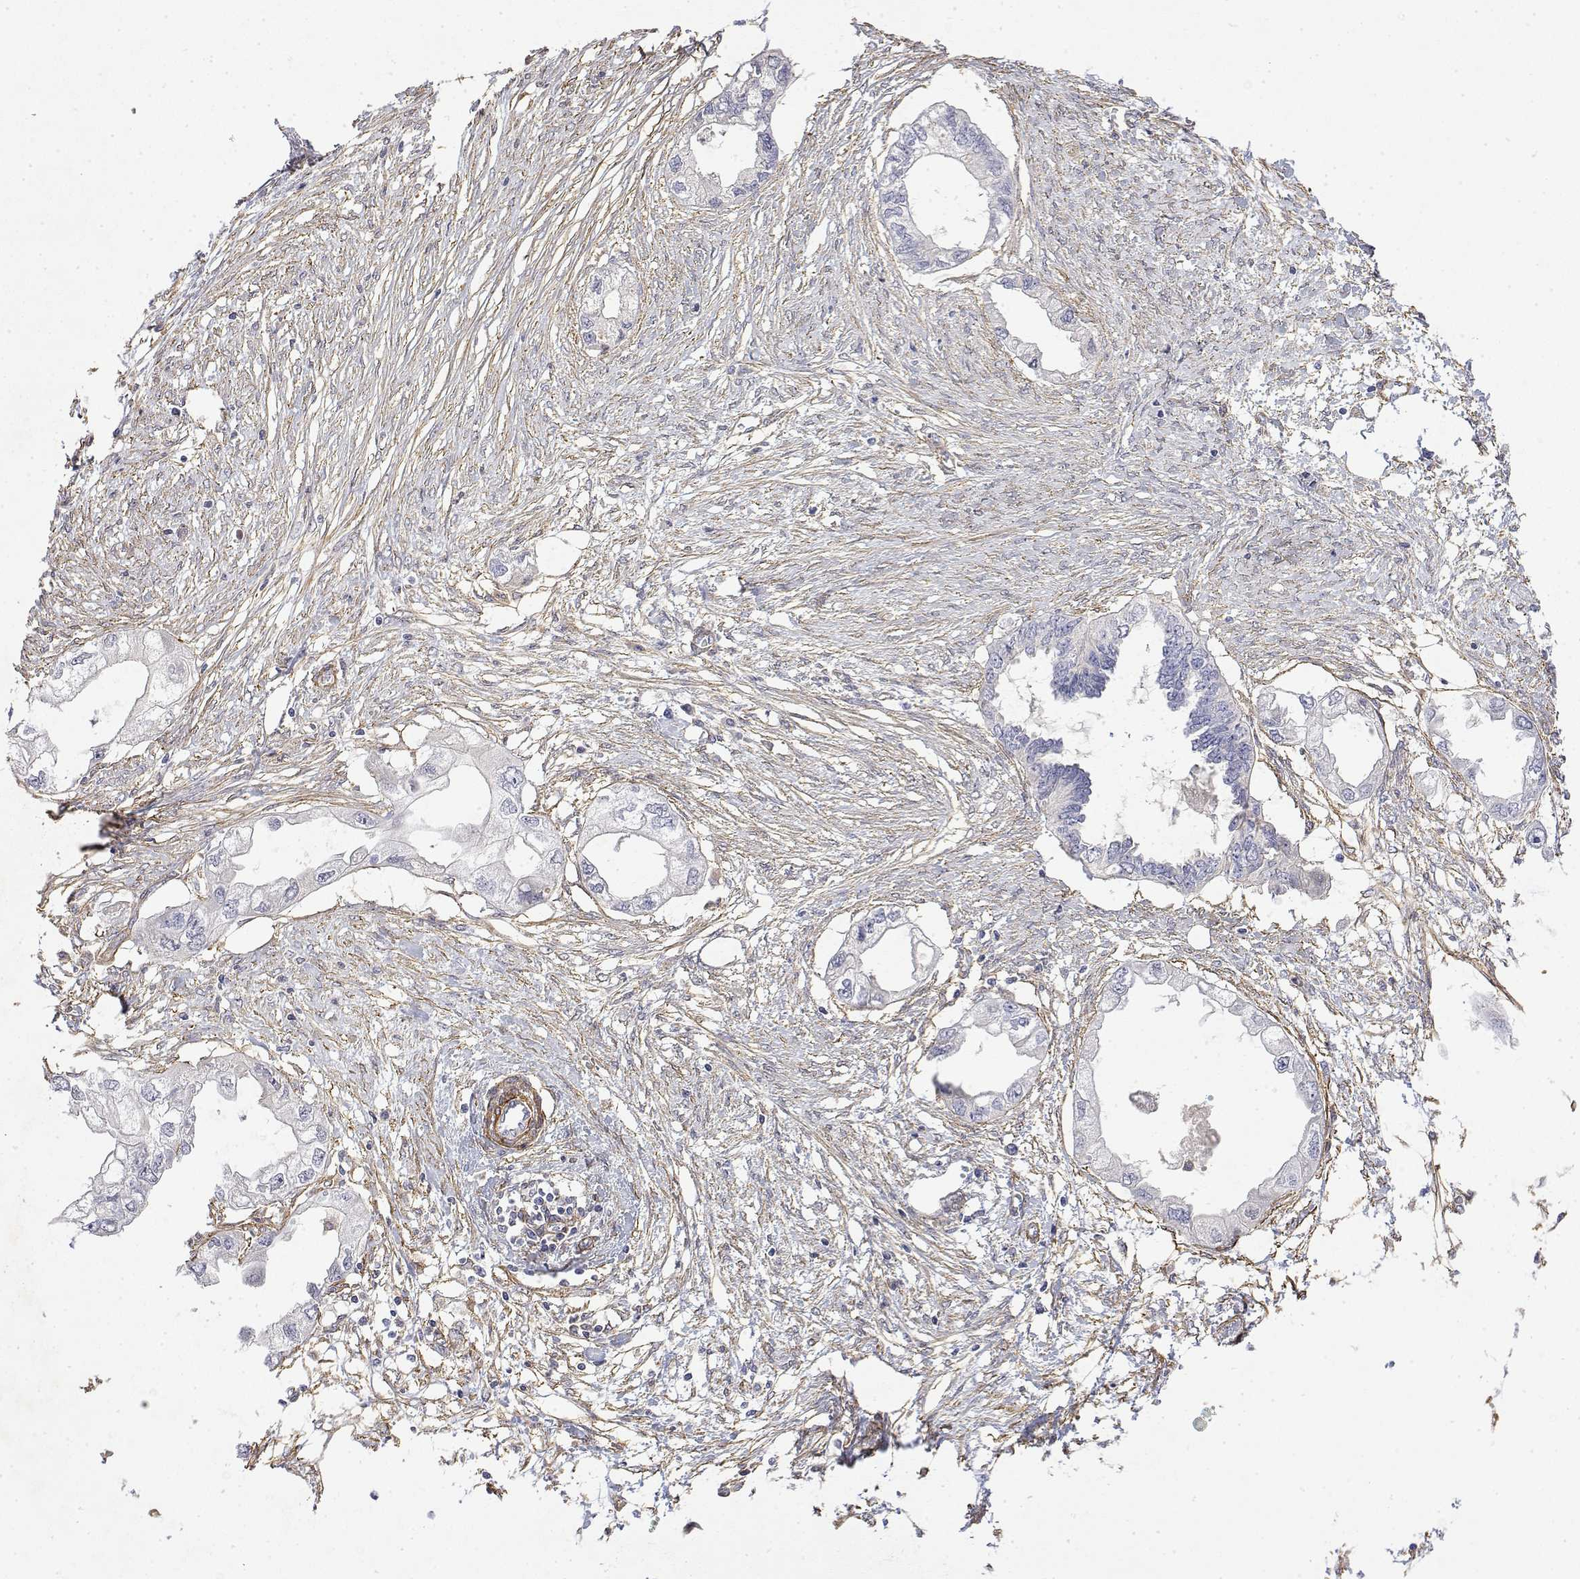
{"staining": {"intensity": "negative", "quantity": "none", "location": "none"}, "tissue": "endometrial cancer", "cell_type": "Tumor cells", "image_type": "cancer", "snomed": [{"axis": "morphology", "description": "Adenocarcinoma, NOS"}, {"axis": "morphology", "description": "Adenocarcinoma, metastatic, NOS"}, {"axis": "topography", "description": "Adipose tissue"}, {"axis": "topography", "description": "Endometrium"}], "caption": "Histopathology image shows no significant protein positivity in tumor cells of adenocarcinoma (endometrial).", "gene": "SOWAHD", "patient": {"sex": "female", "age": 67}}